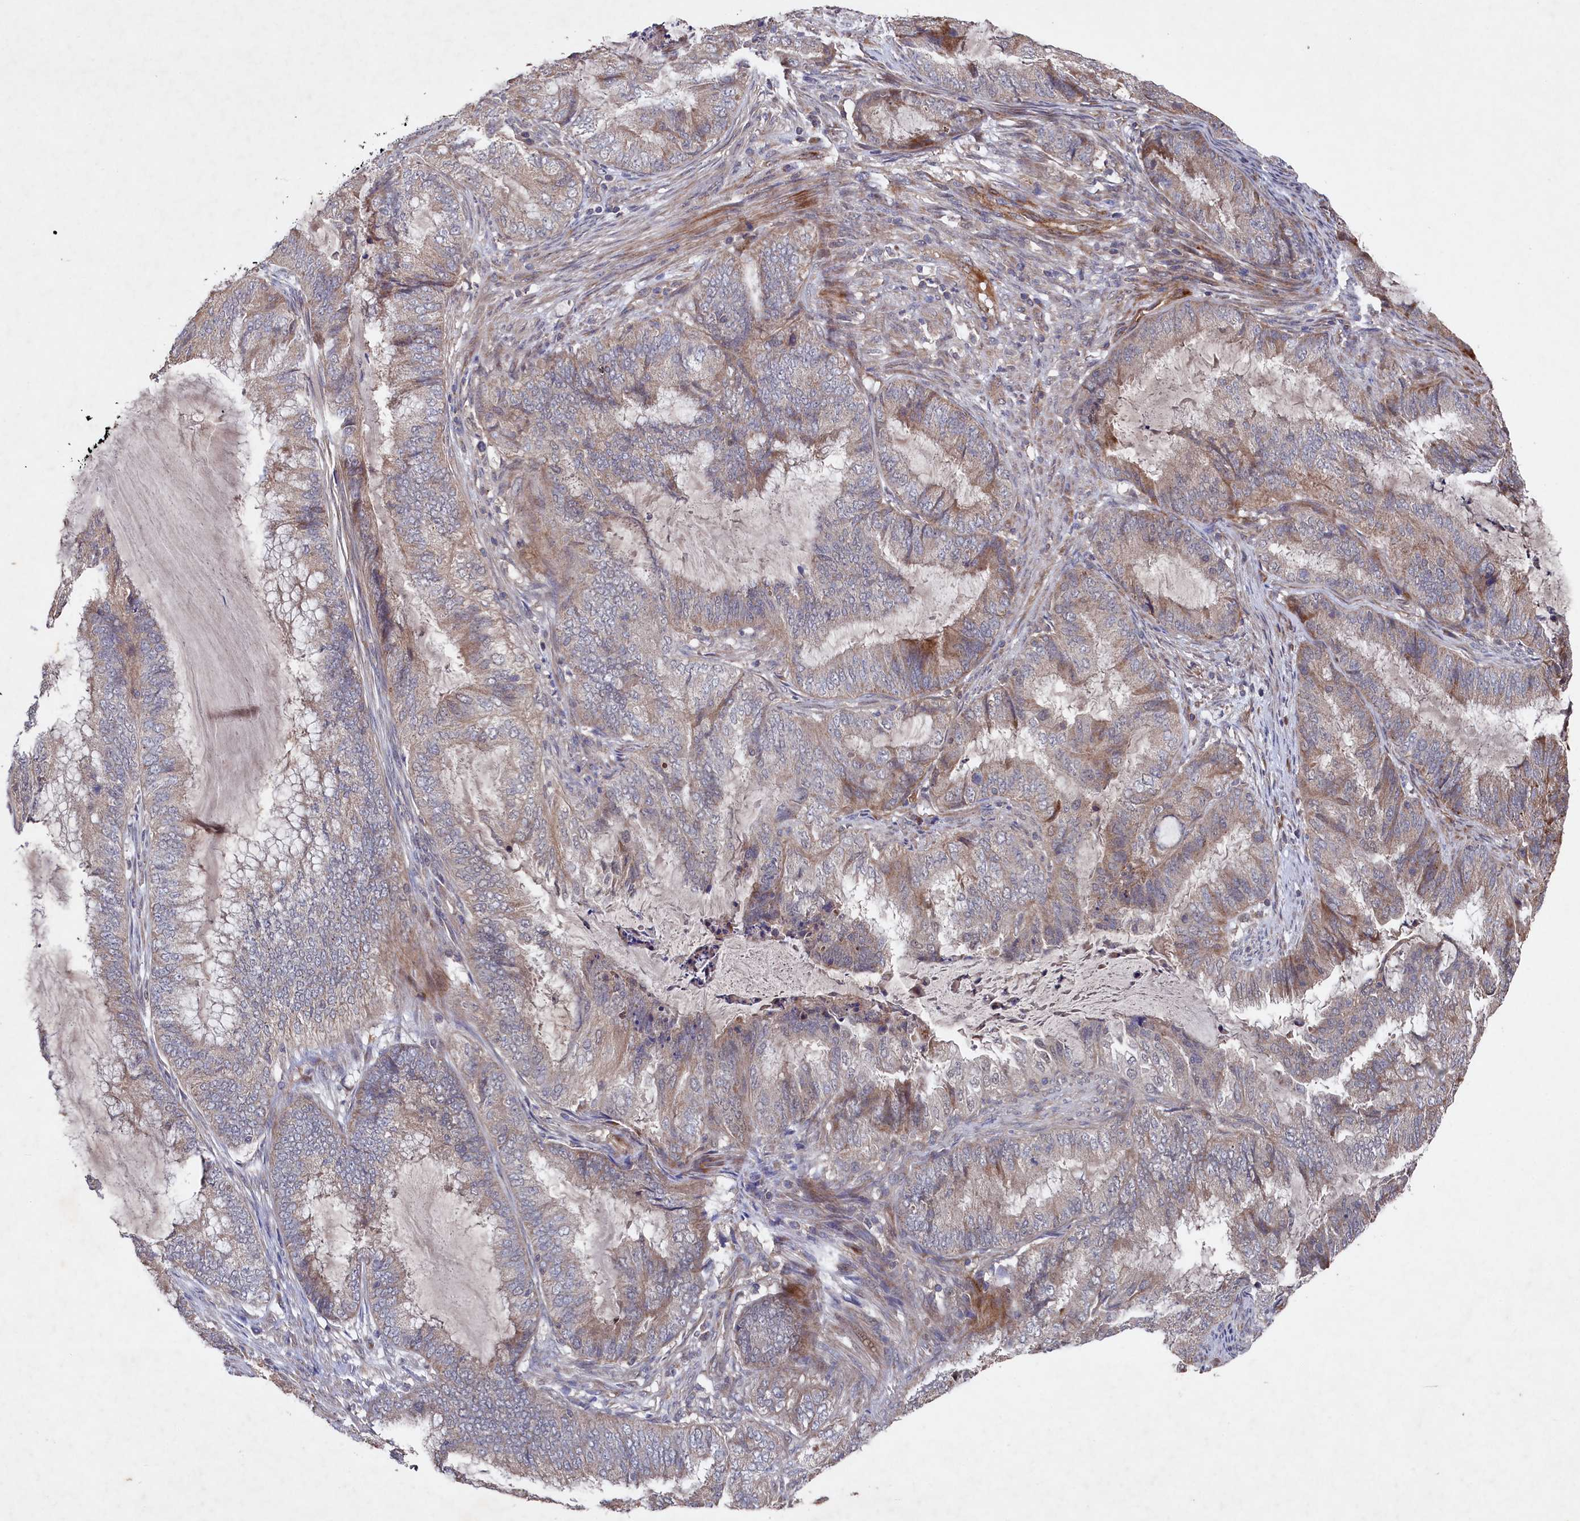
{"staining": {"intensity": "weak", "quantity": "25%-75%", "location": "cytoplasmic/membranous"}, "tissue": "endometrial cancer", "cell_type": "Tumor cells", "image_type": "cancer", "snomed": [{"axis": "morphology", "description": "Adenocarcinoma, NOS"}, {"axis": "topography", "description": "Endometrium"}], "caption": "A low amount of weak cytoplasmic/membranous staining is present in approximately 25%-75% of tumor cells in endometrial adenocarcinoma tissue.", "gene": "SUPV3L1", "patient": {"sex": "female", "age": 51}}